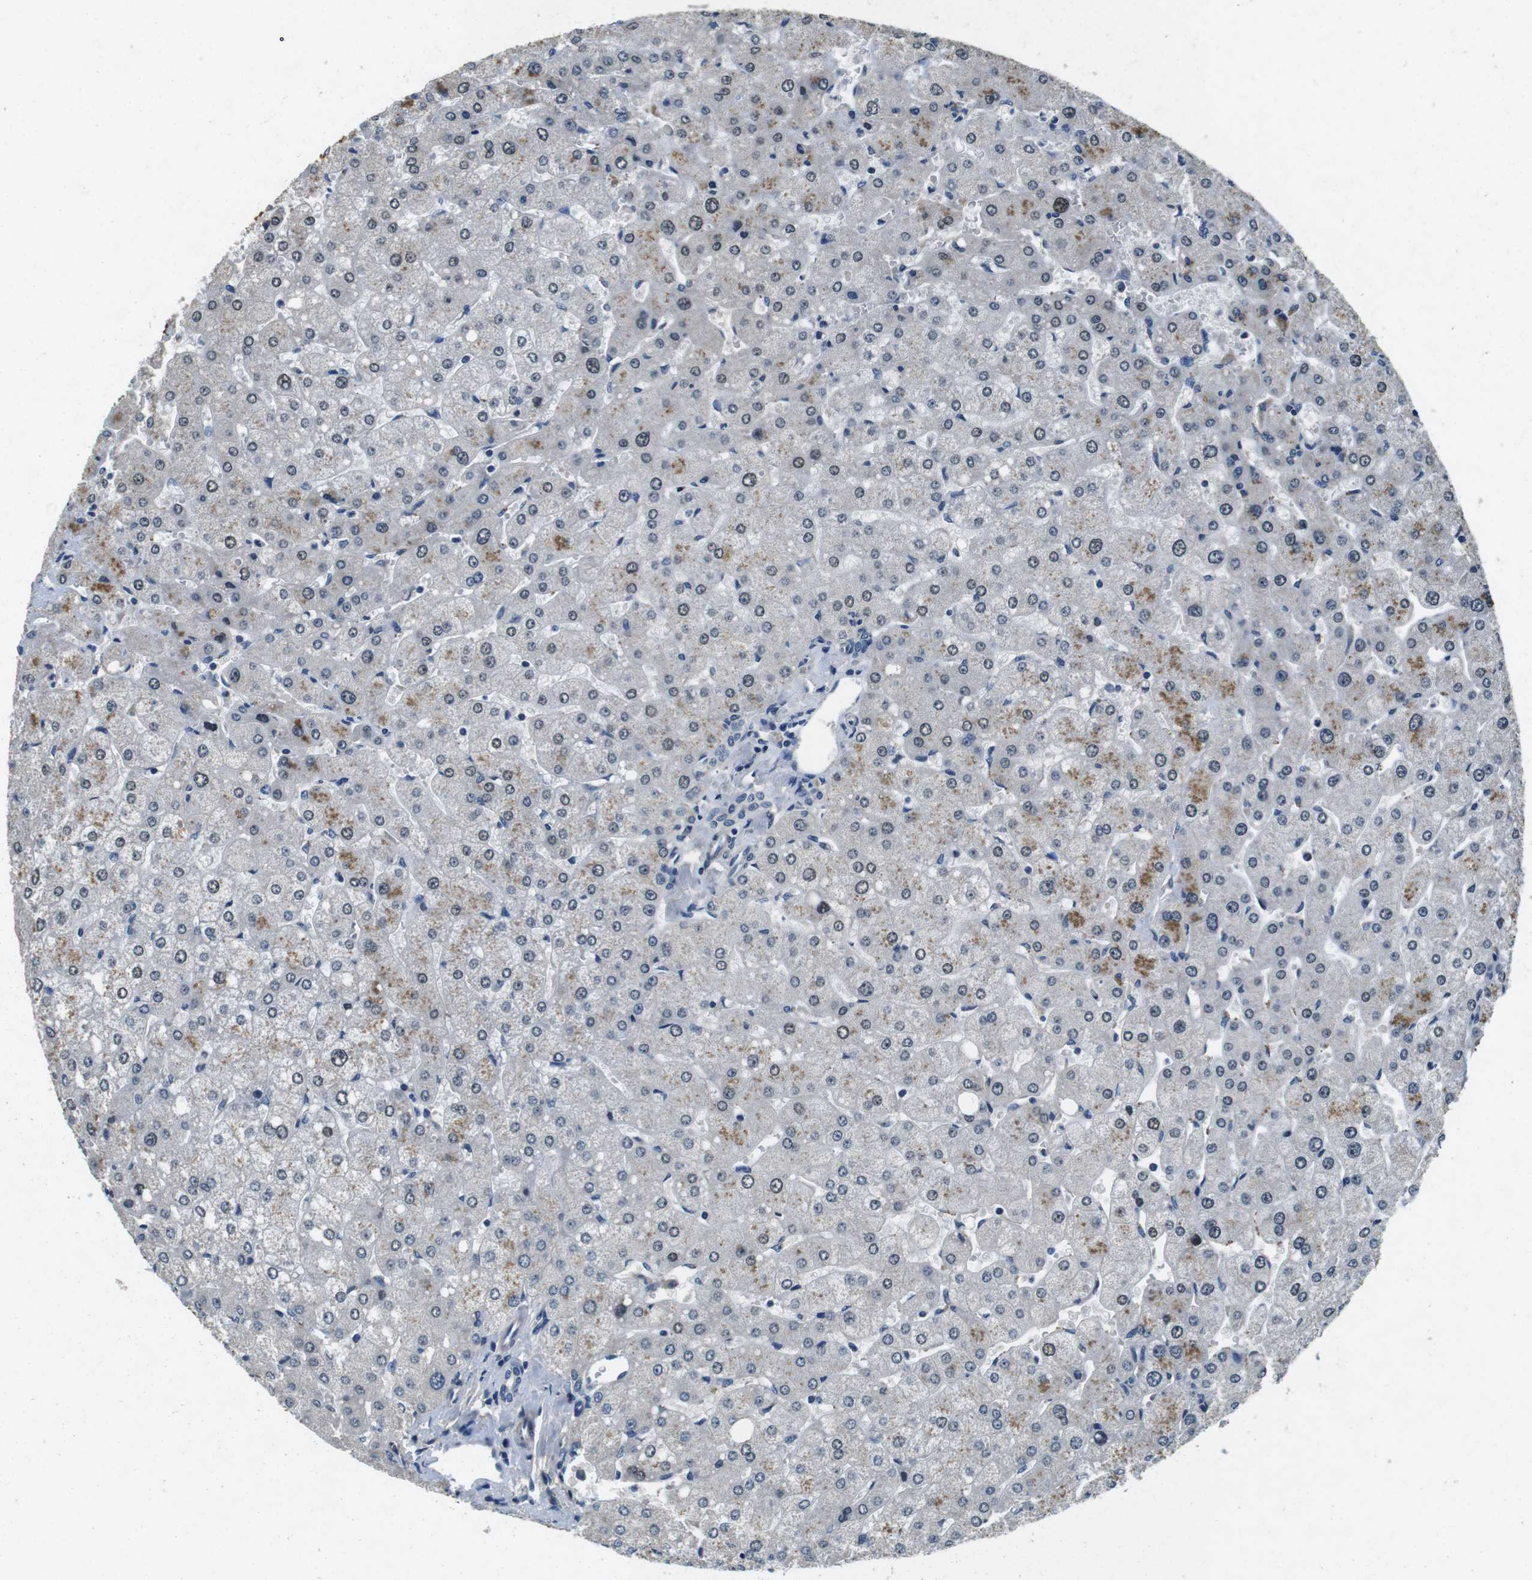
{"staining": {"intensity": "negative", "quantity": "none", "location": "none"}, "tissue": "liver", "cell_type": "Cholangiocytes", "image_type": "normal", "snomed": [{"axis": "morphology", "description": "Normal tissue, NOS"}, {"axis": "topography", "description": "Liver"}], "caption": "This is an immunohistochemistry (IHC) micrograph of unremarkable liver. There is no staining in cholangiocytes.", "gene": "DTNA", "patient": {"sex": "male", "age": 55}}